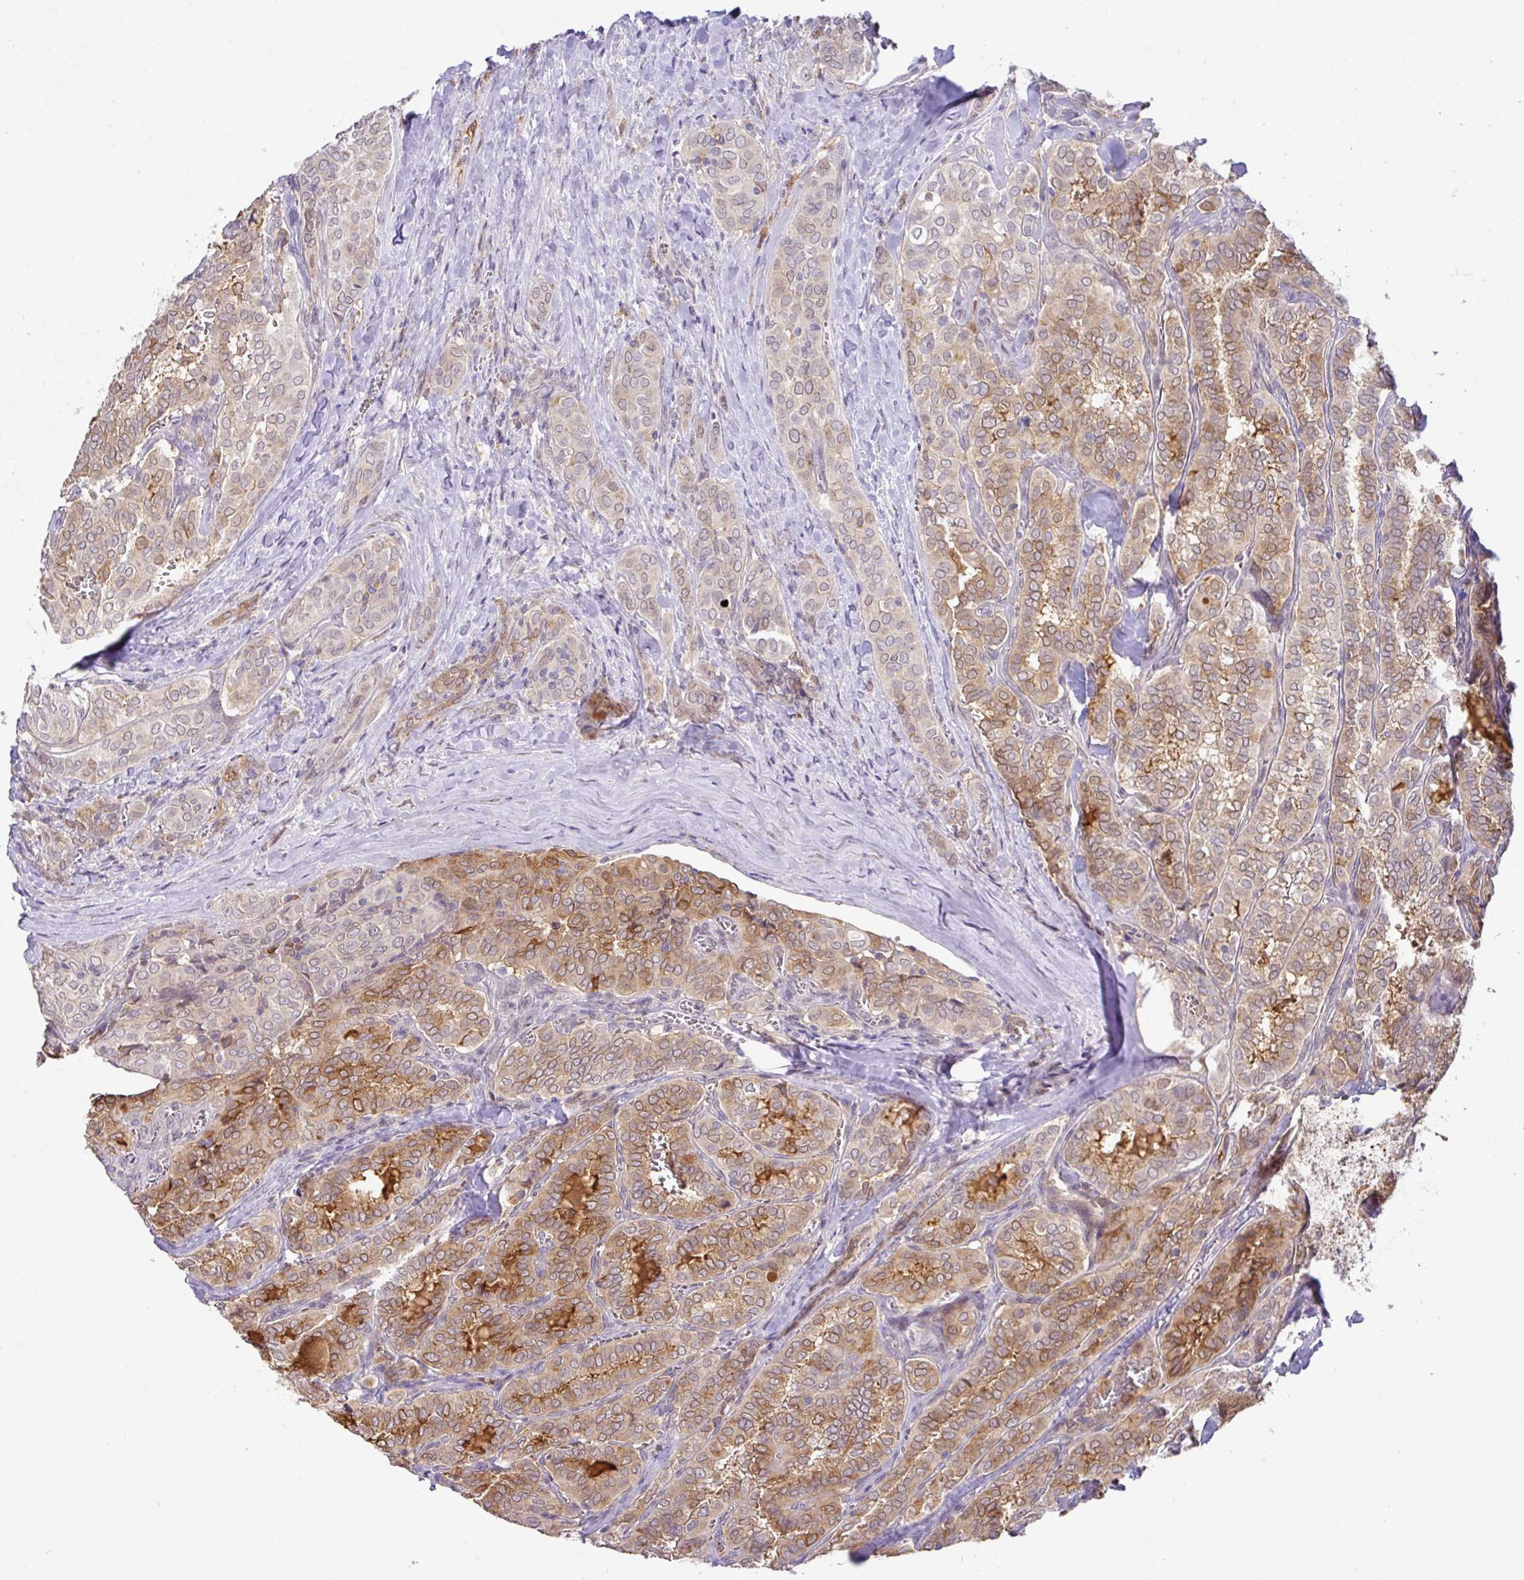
{"staining": {"intensity": "moderate", "quantity": "25%-75%", "location": "cytoplasmic/membranous"}, "tissue": "thyroid cancer", "cell_type": "Tumor cells", "image_type": "cancer", "snomed": [{"axis": "morphology", "description": "Papillary adenocarcinoma, NOS"}, {"axis": "topography", "description": "Thyroid gland"}], "caption": "A photomicrograph of human thyroid cancer (papillary adenocarcinoma) stained for a protein shows moderate cytoplasmic/membranous brown staining in tumor cells.", "gene": "GCNT7", "patient": {"sex": "female", "age": 30}}